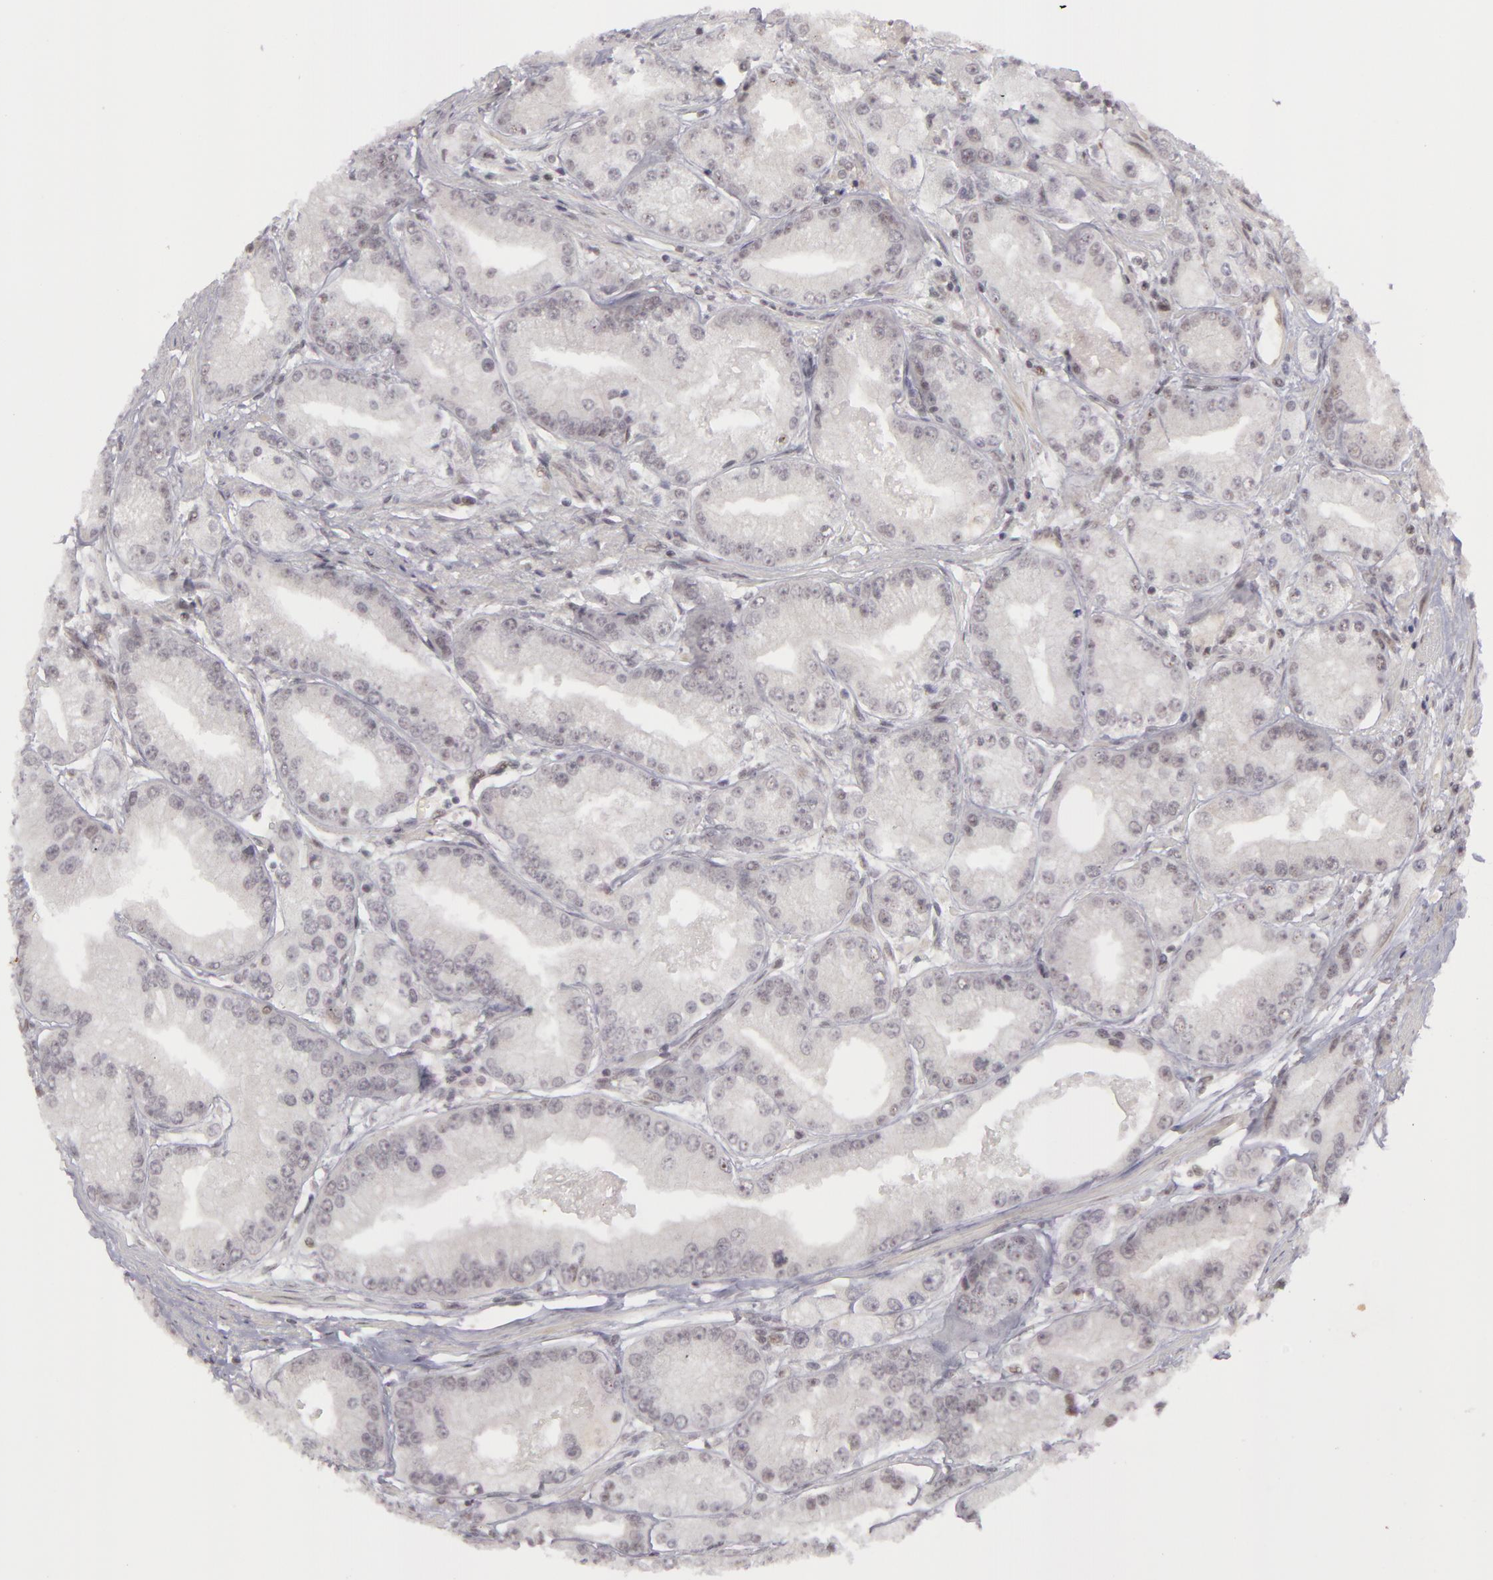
{"staining": {"intensity": "negative", "quantity": "none", "location": "none"}, "tissue": "prostate cancer", "cell_type": "Tumor cells", "image_type": "cancer", "snomed": [{"axis": "morphology", "description": "Adenocarcinoma, Medium grade"}, {"axis": "topography", "description": "Prostate"}], "caption": "The photomicrograph shows no significant staining in tumor cells of adenocarcinoma (medium-grade) (prostate).", "gene": "ZNF133", "patient": {"sex": "male", "age": 72}}